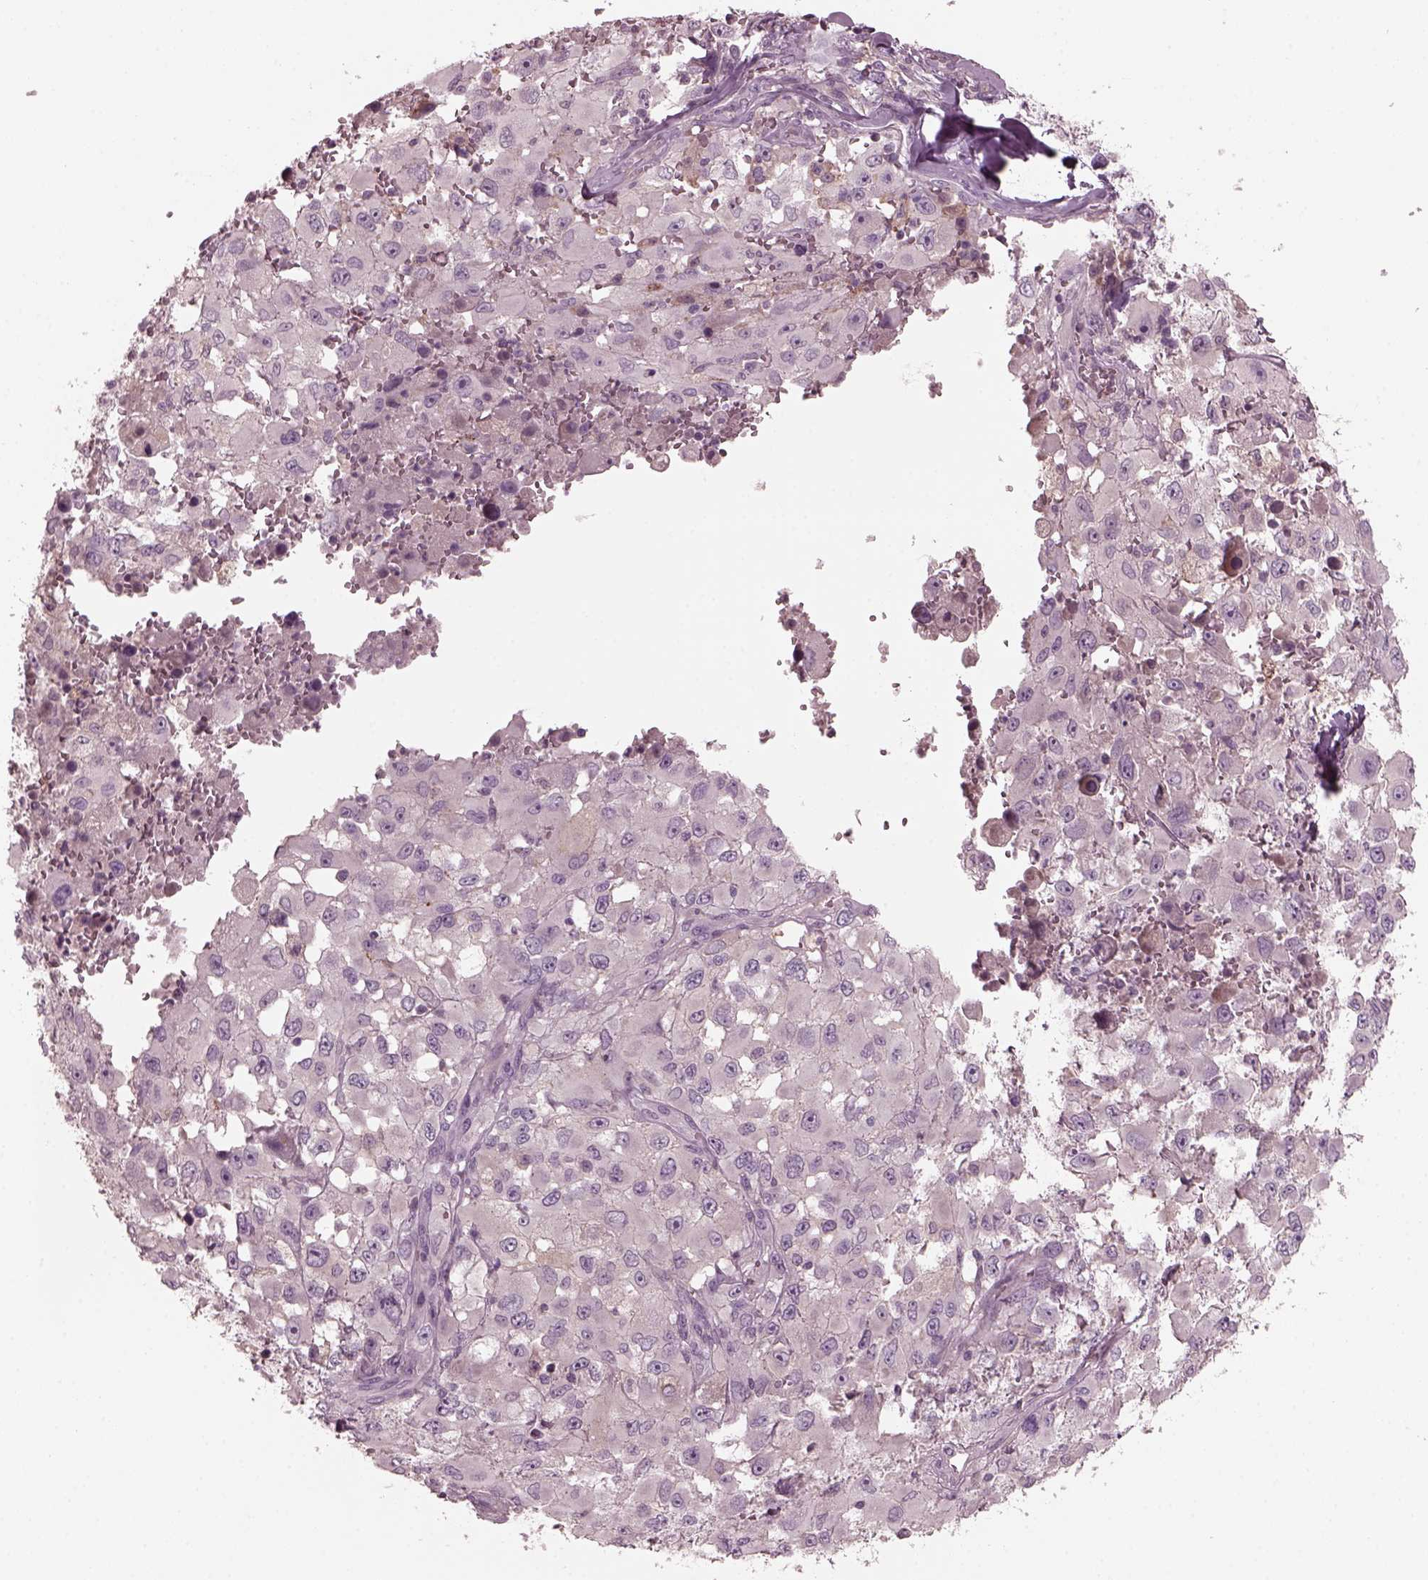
{"staining": {"intensity": "negative", "quantity": "none", "location": "none"}, "tissue": "melanoma", "cell_type": "Tumor cells", "image_type": "cancer", "snomed": [{"axis": "morphology", "description": "Malignant melanoma, Metastatic site"}, {"axis": "topography", "description": "Lymph node"}], "caption": "Melanoma was stained to show a protein in brown. There is no significant staining in tumor cells. (DAB immunohistochemistry, high magnification).", "gene": "PORCN", "patient": {"sex": "male", "age": 50}}